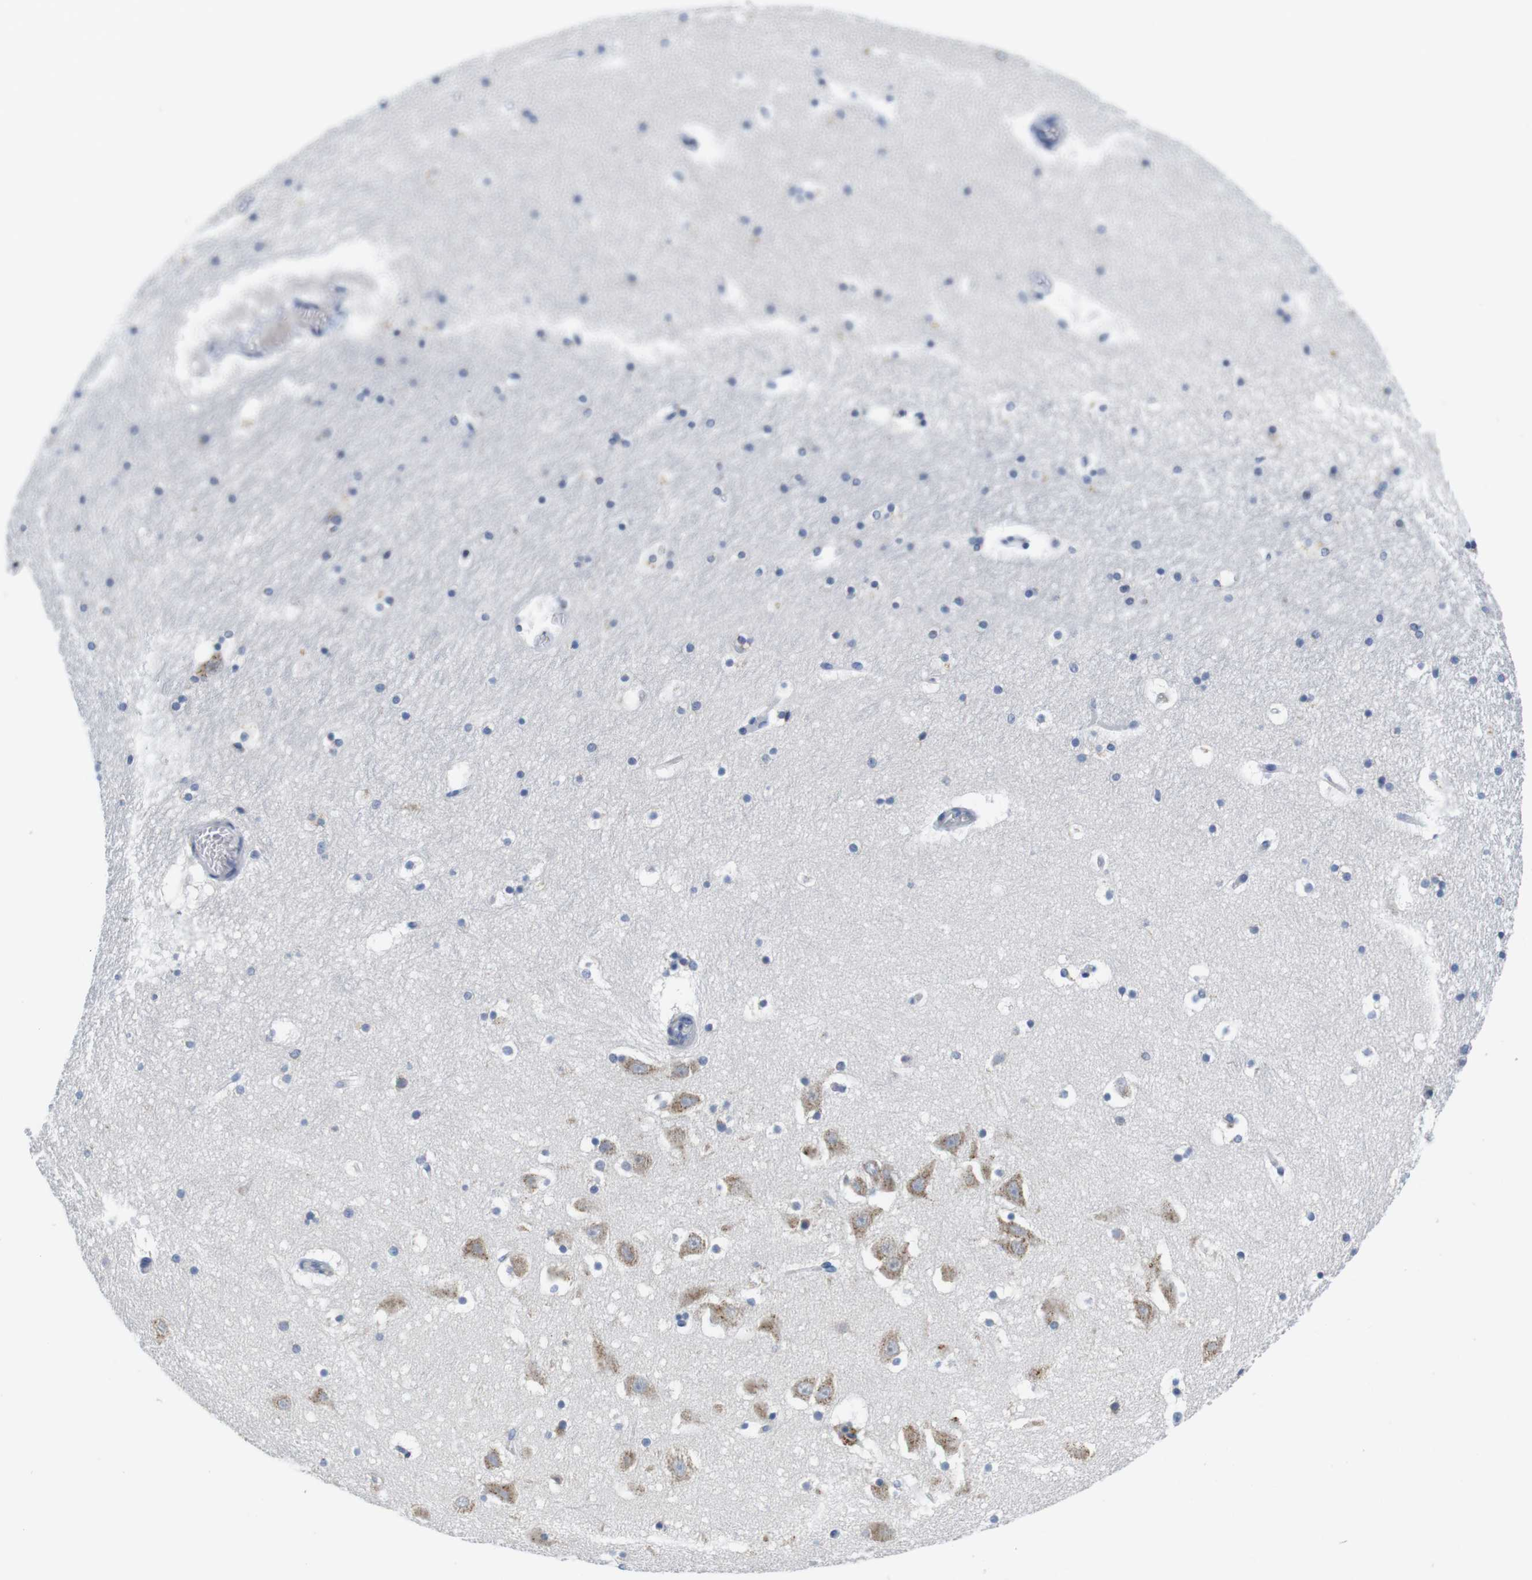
{"staining": {"intensity": "moderate", "quantity": "<25%", "location": "cytoplasmic/membranous"}, "tissue": "hippocampus", "cell_type": "Glial cells", "image_type": "normal", "snomed": [{"axis": "morphology", "description": "Normal tissue, NOS"}, {"axis": "topography", "description": "Hippocampus"}], "caption": "Glial cells show low levels of moderate cytoplasmic/membranous positivity in approximately <25% of cells in normal human hippocampus. (brown staining indicates protein expression, while blue staining denotes nuclei).", "gene": "CNGA2", "patient": {"sex": "male", "age": 45}}